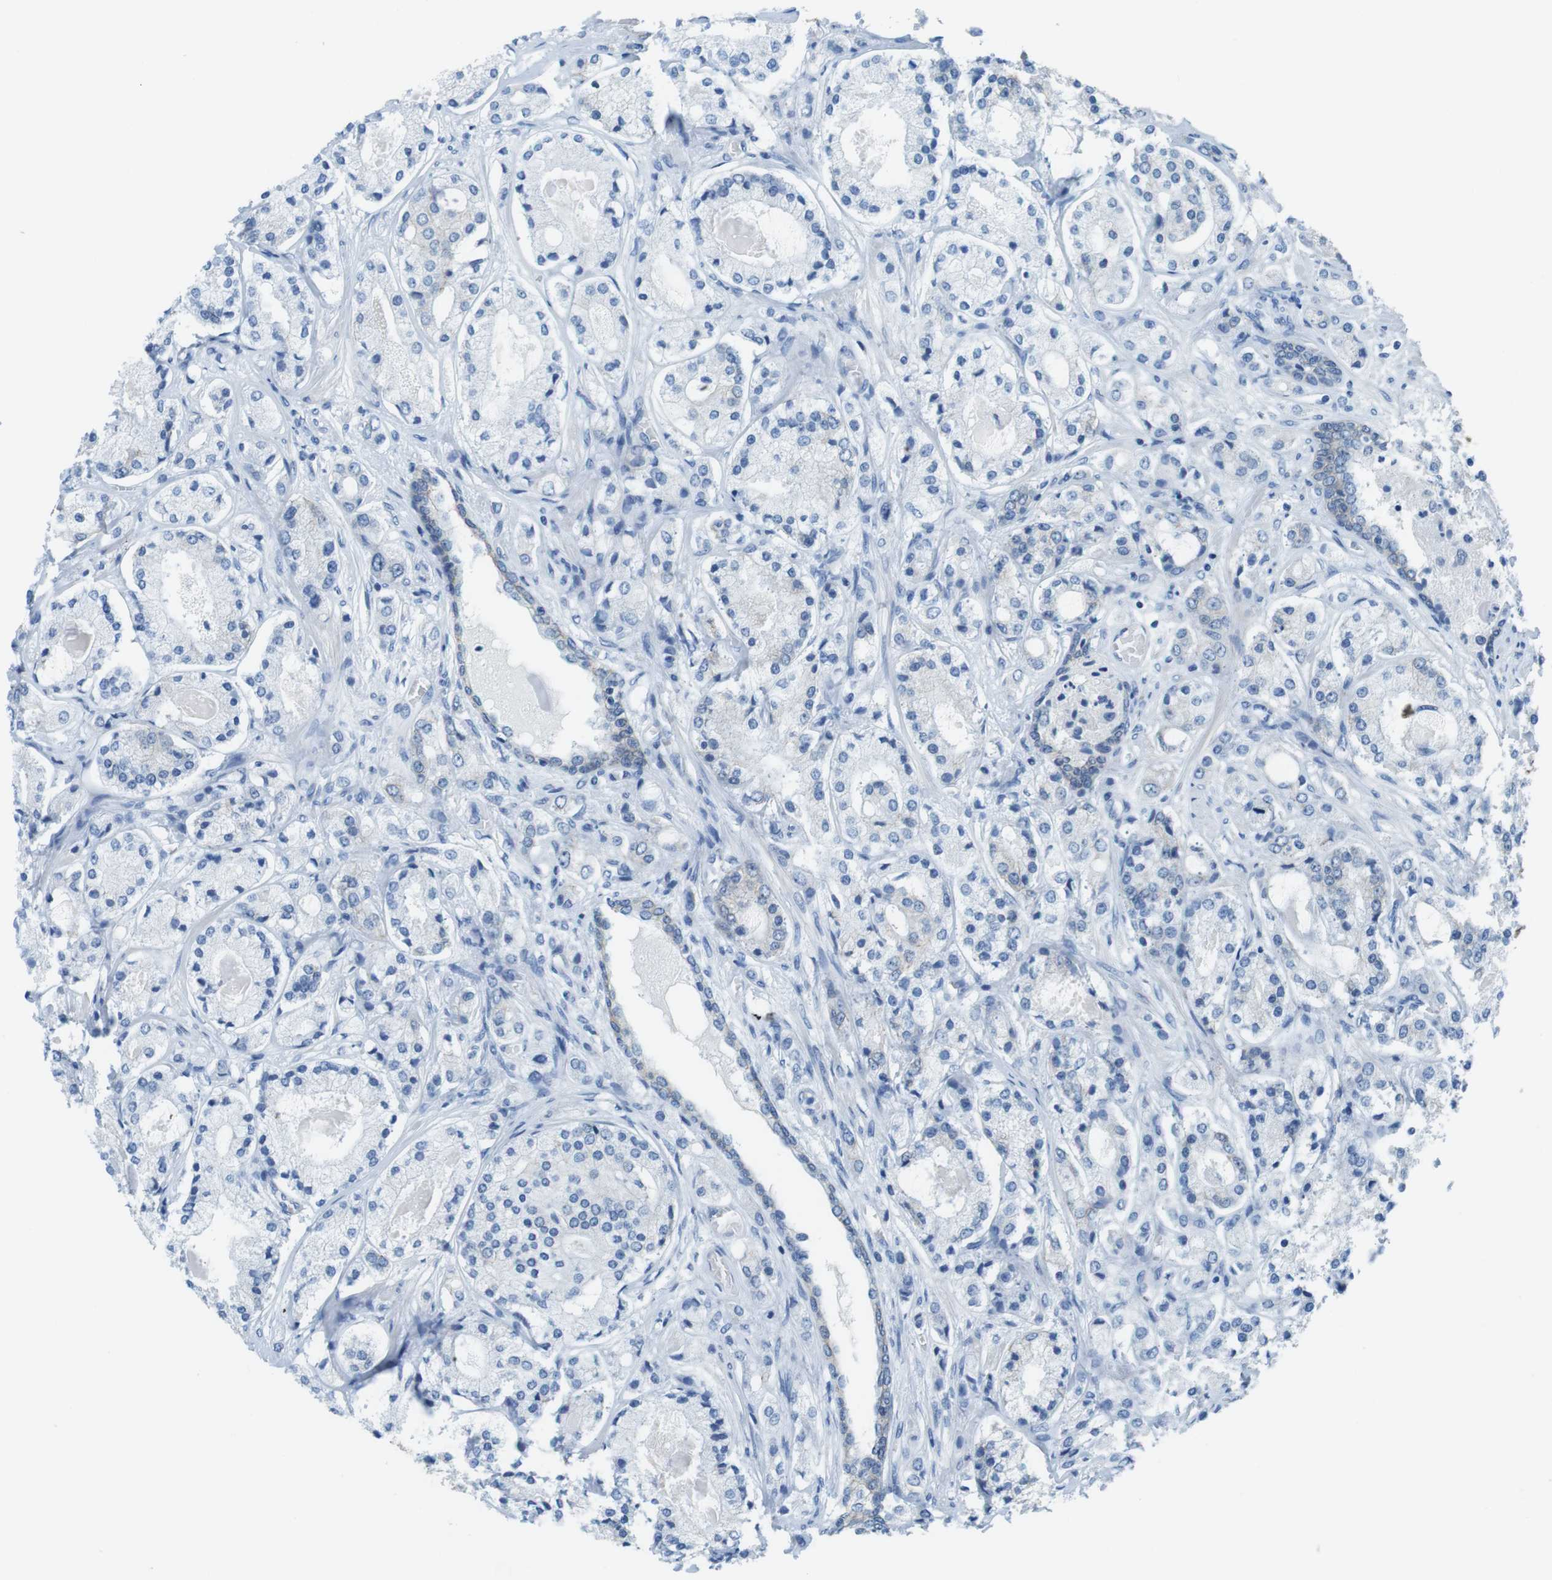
{"staining": {"intensity": "negative", "quantity": "none", "location": "none"}, "tissue": "prostate cancer", "cell_type": "Tumor cells", "image_type": "cancer", "snomed": [{"axis": "morphology", "description": "Adenocarcinoma, High grade"}, {"axis": "topography", "description": "Prostate"}], "caption": "Tumor cells are negative for protein expression in human prostate high-grade adenocarcinoma.", "gene": "SLC6A6", "patient": {"sex": "male", "age": 65}}